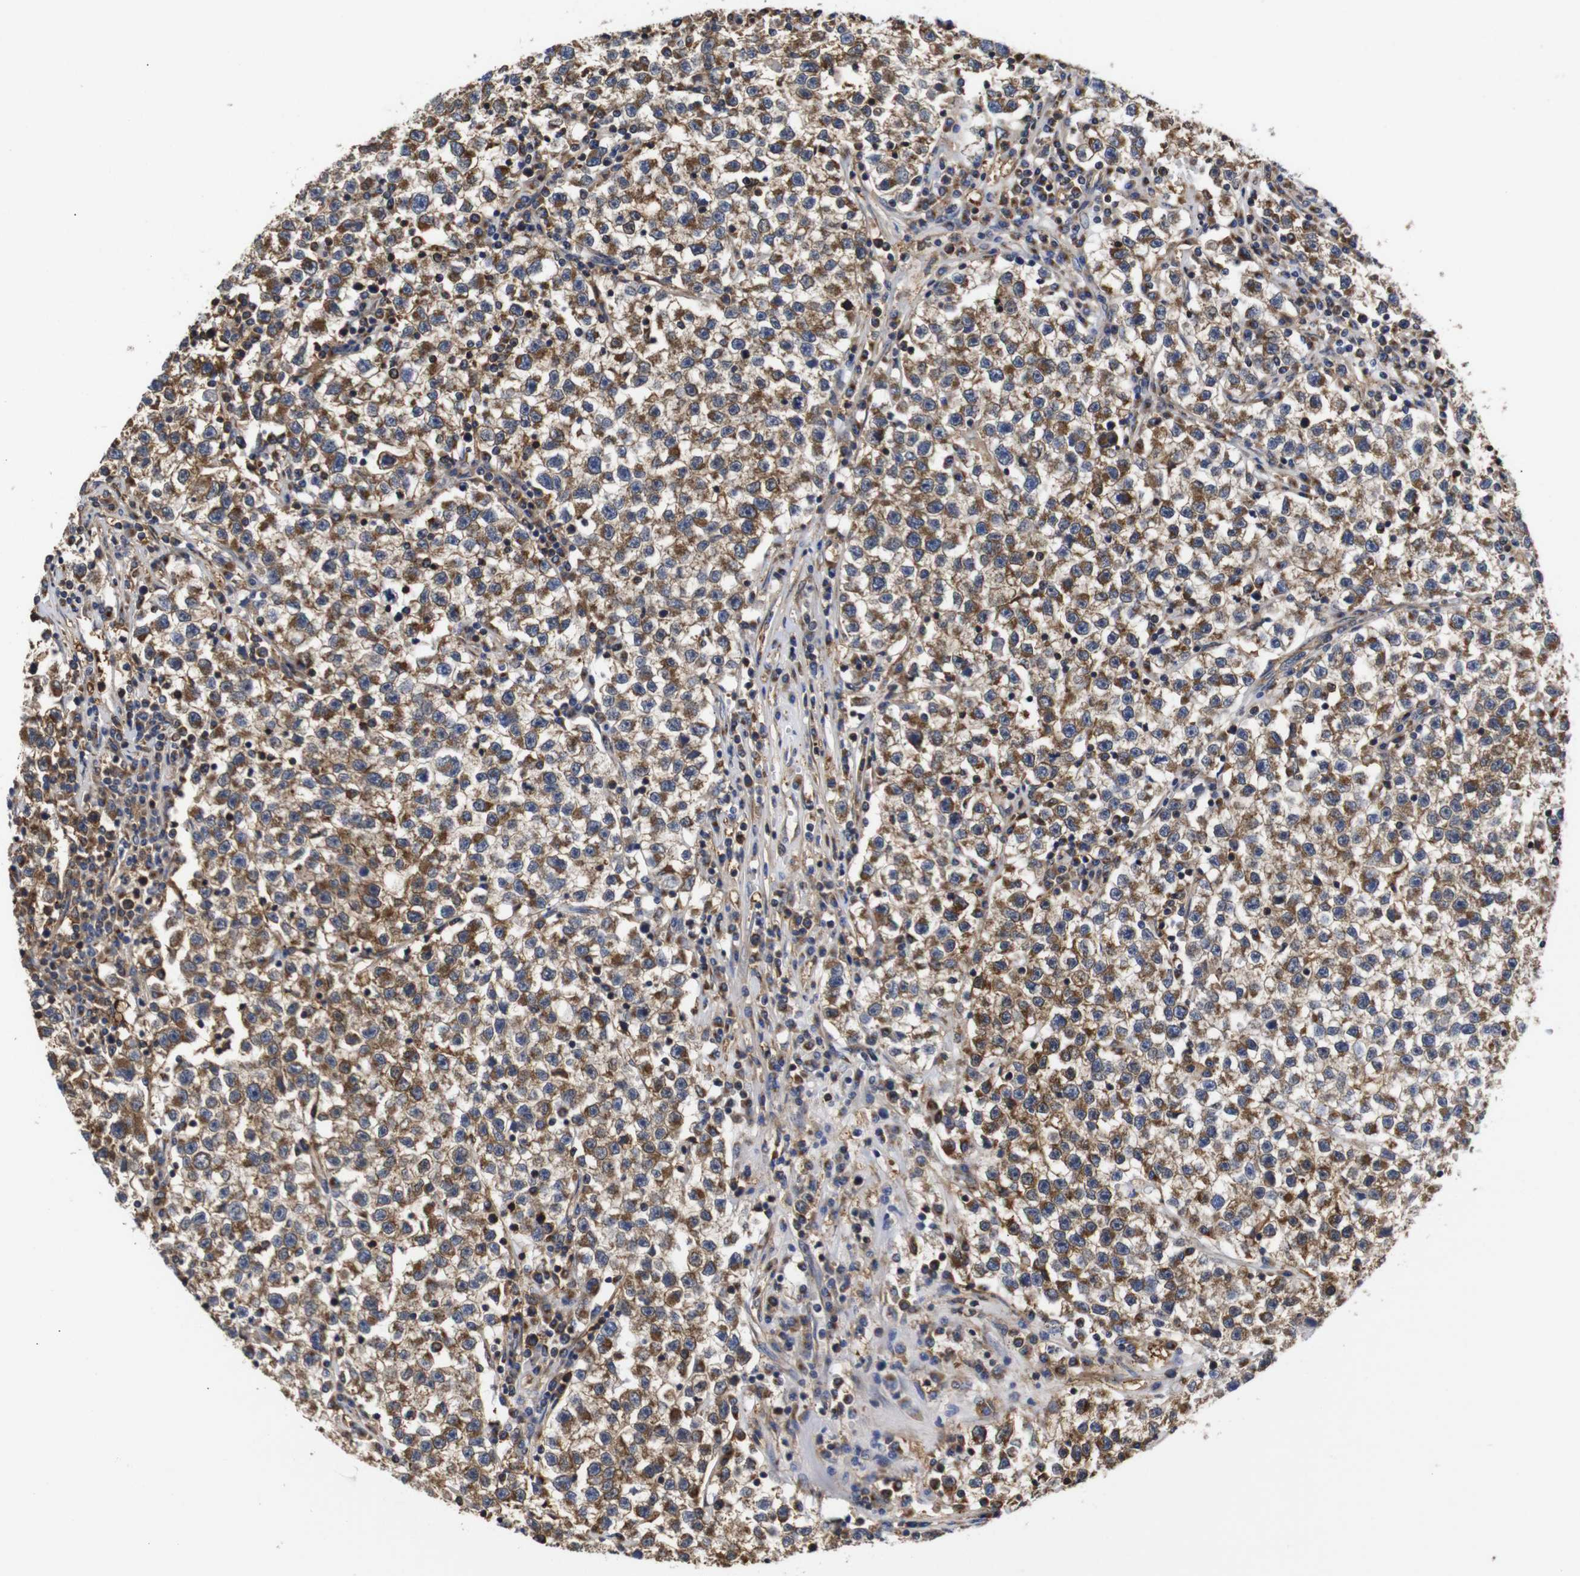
{"staining": {"intensity": "strong", "quantity": ">75%", "location": "cytoplasmic/membranous"}, "tissue": "testis cancer", "cell_type": "Tumor cells", "image_type": "cancer", "snomed": [{"axis": "morphology", "description": "Seminoma, NOS"}, {"axis": "topography", "description": "Testis"}], "caption": "Testis cancer stained with a brown dye exhibits strong cytoplasmic/membranous positive expression in about >75% of tumor cells.", "gene": "LRRCC1", "patient": {"sex": "male", "age": 22}}